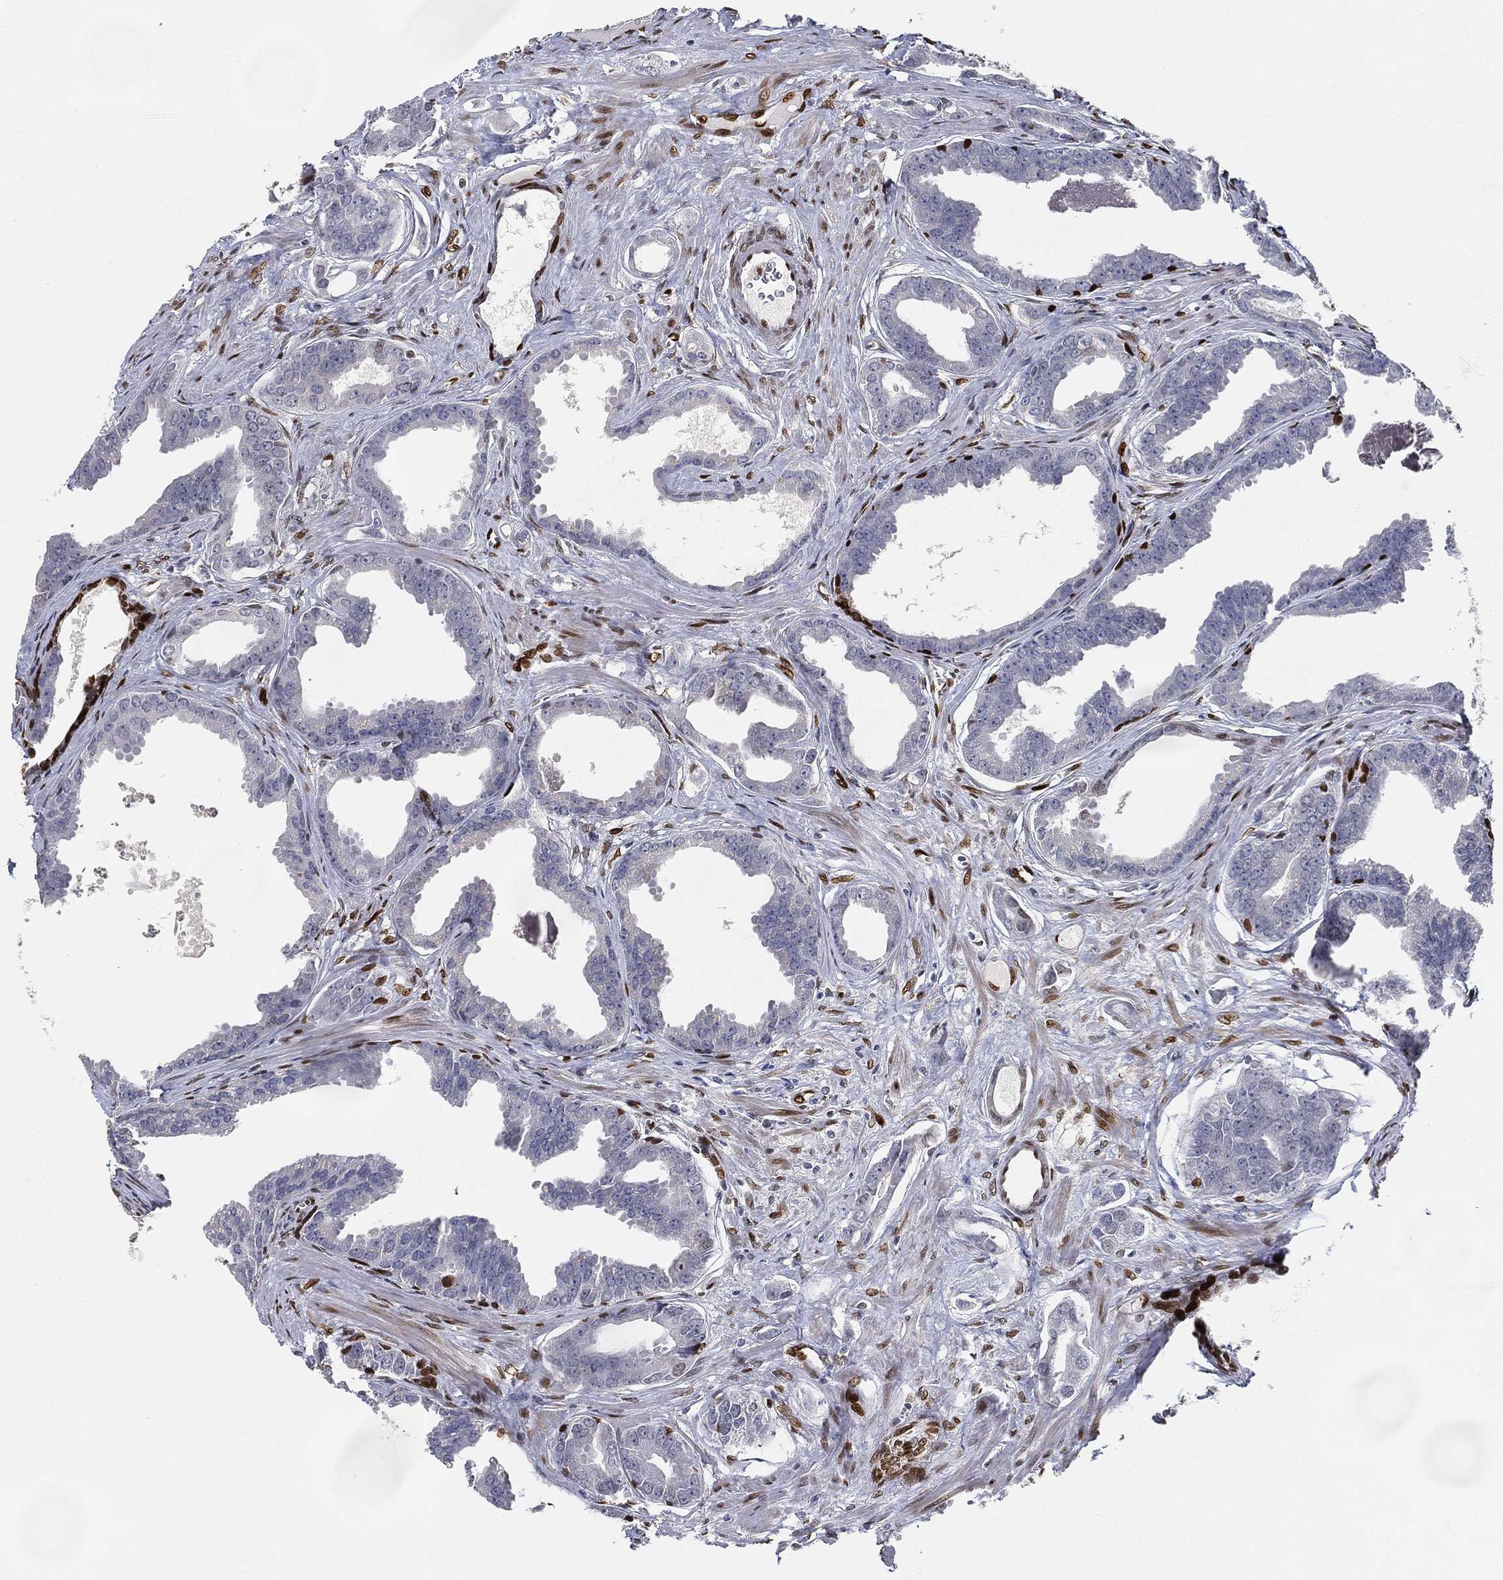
{"staining": {"intensity": "moderate", "quantity": "<25%", "location": "nuclear"}, "tissue": "prostate cancer", "cell_type": "Tumor cells", "image_type": "cancer", "snomed": [{"axis": "morphology", "description": "Adenocarcinoma, NOS"}, {"axis": "topography", "description": "Prostate"}], "caption": "The image demonstrates a brown stain indicating the presence of a protein in the nuclear of tumor cells in prostate cancer.", "gene": "LMNB1", "patient": {"sex": "male", "age": 66}}